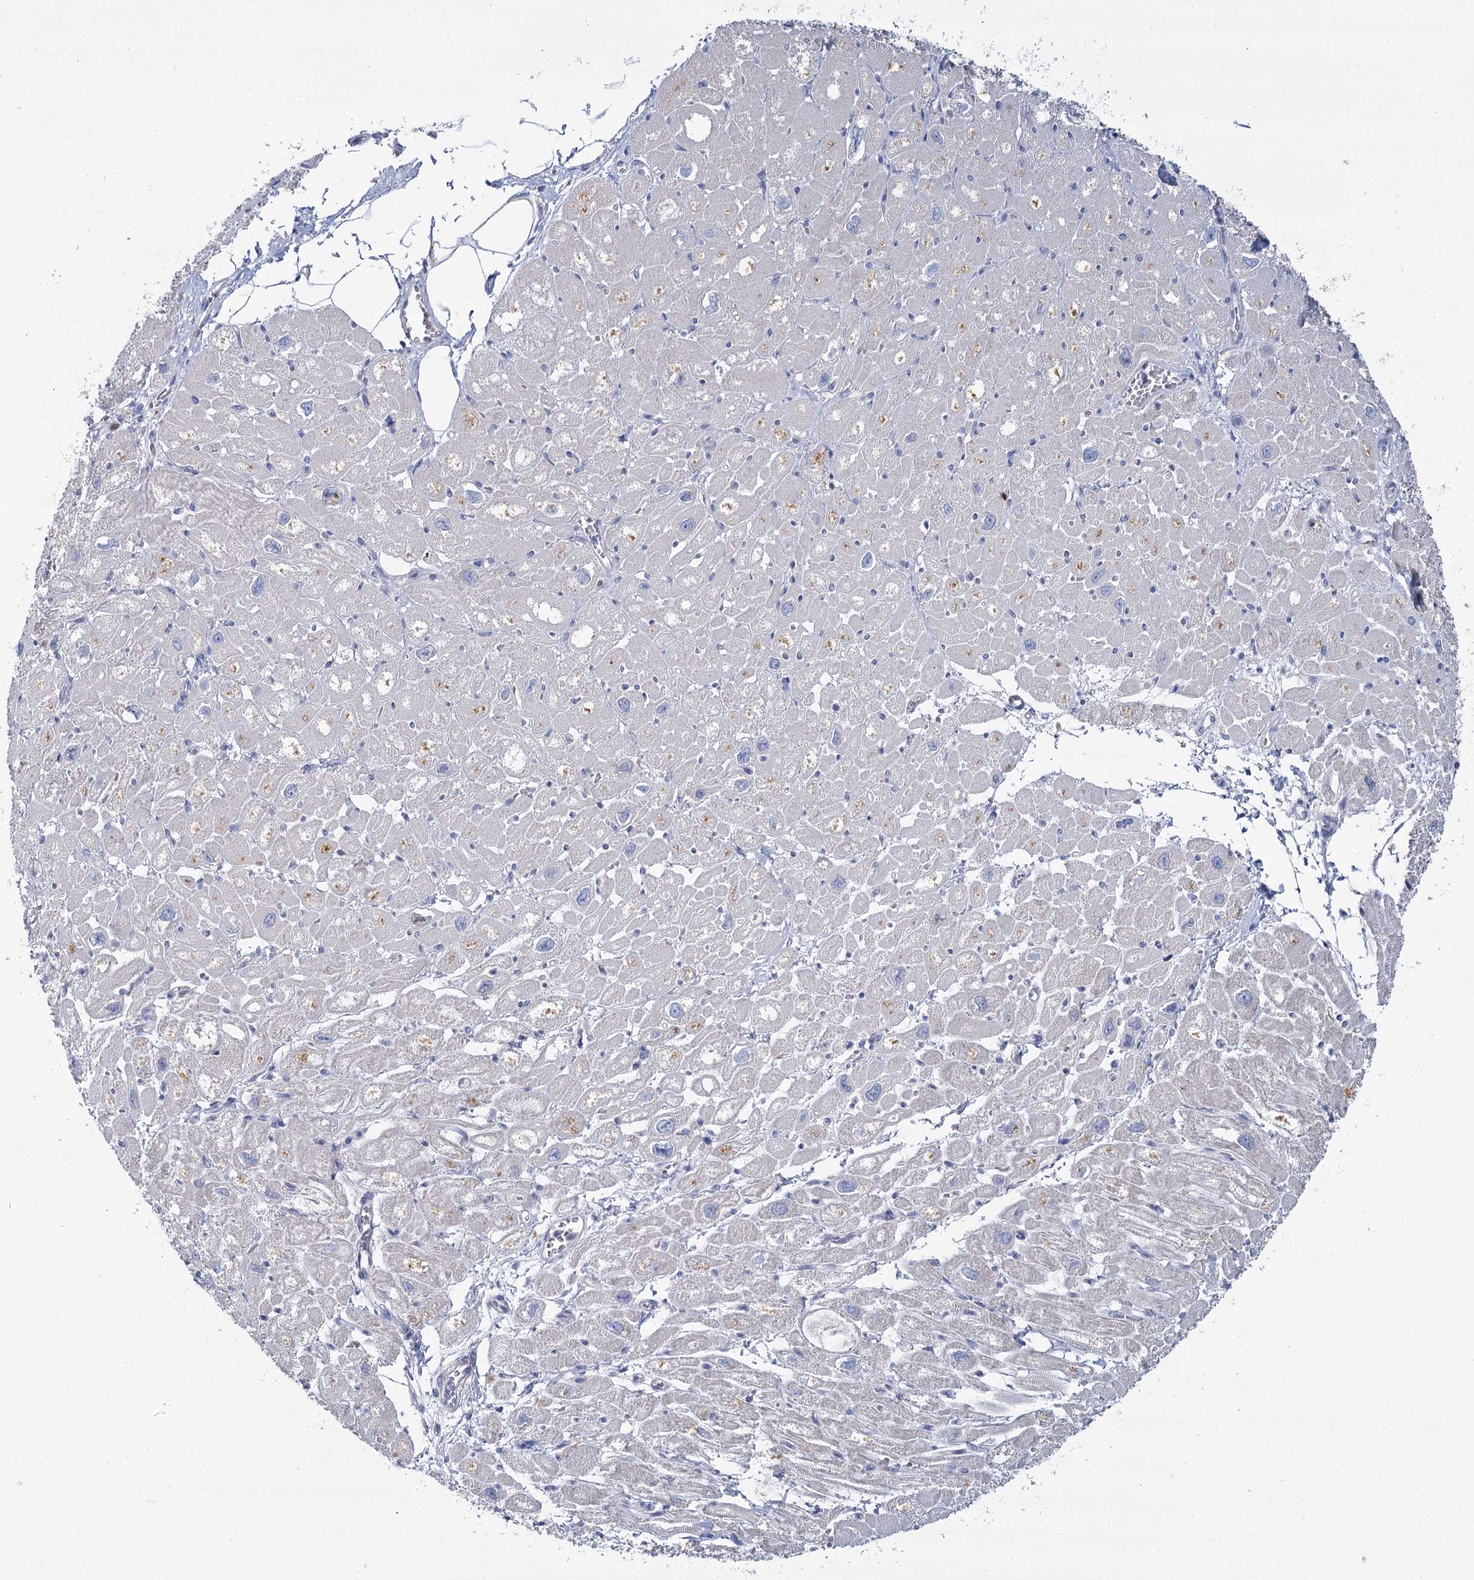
{"staining": {"intensity": "negative", "quantity": "none", "location": "none"}, "tissue": "heart muscle", "cell_type": "Cardiomyocytes", "image_type": "normal", "snomed": [{"axis": "morphology", "description": "Normal tissue, NOS"}, {"axis": "topography", "description": "Heart"}], "caption": "Immunohistochemistry (IHC) photomicrograph of benign heart muscle stained for a protein (brown), which shows no staining in cardiomyocytes. (Stains: DAB IHC with hematoxylin counter stain, Microscopy: brightfield microscopy at high magnification).", "gene": "IGSF3", "patient": {"sex": "male", "age": 50}}